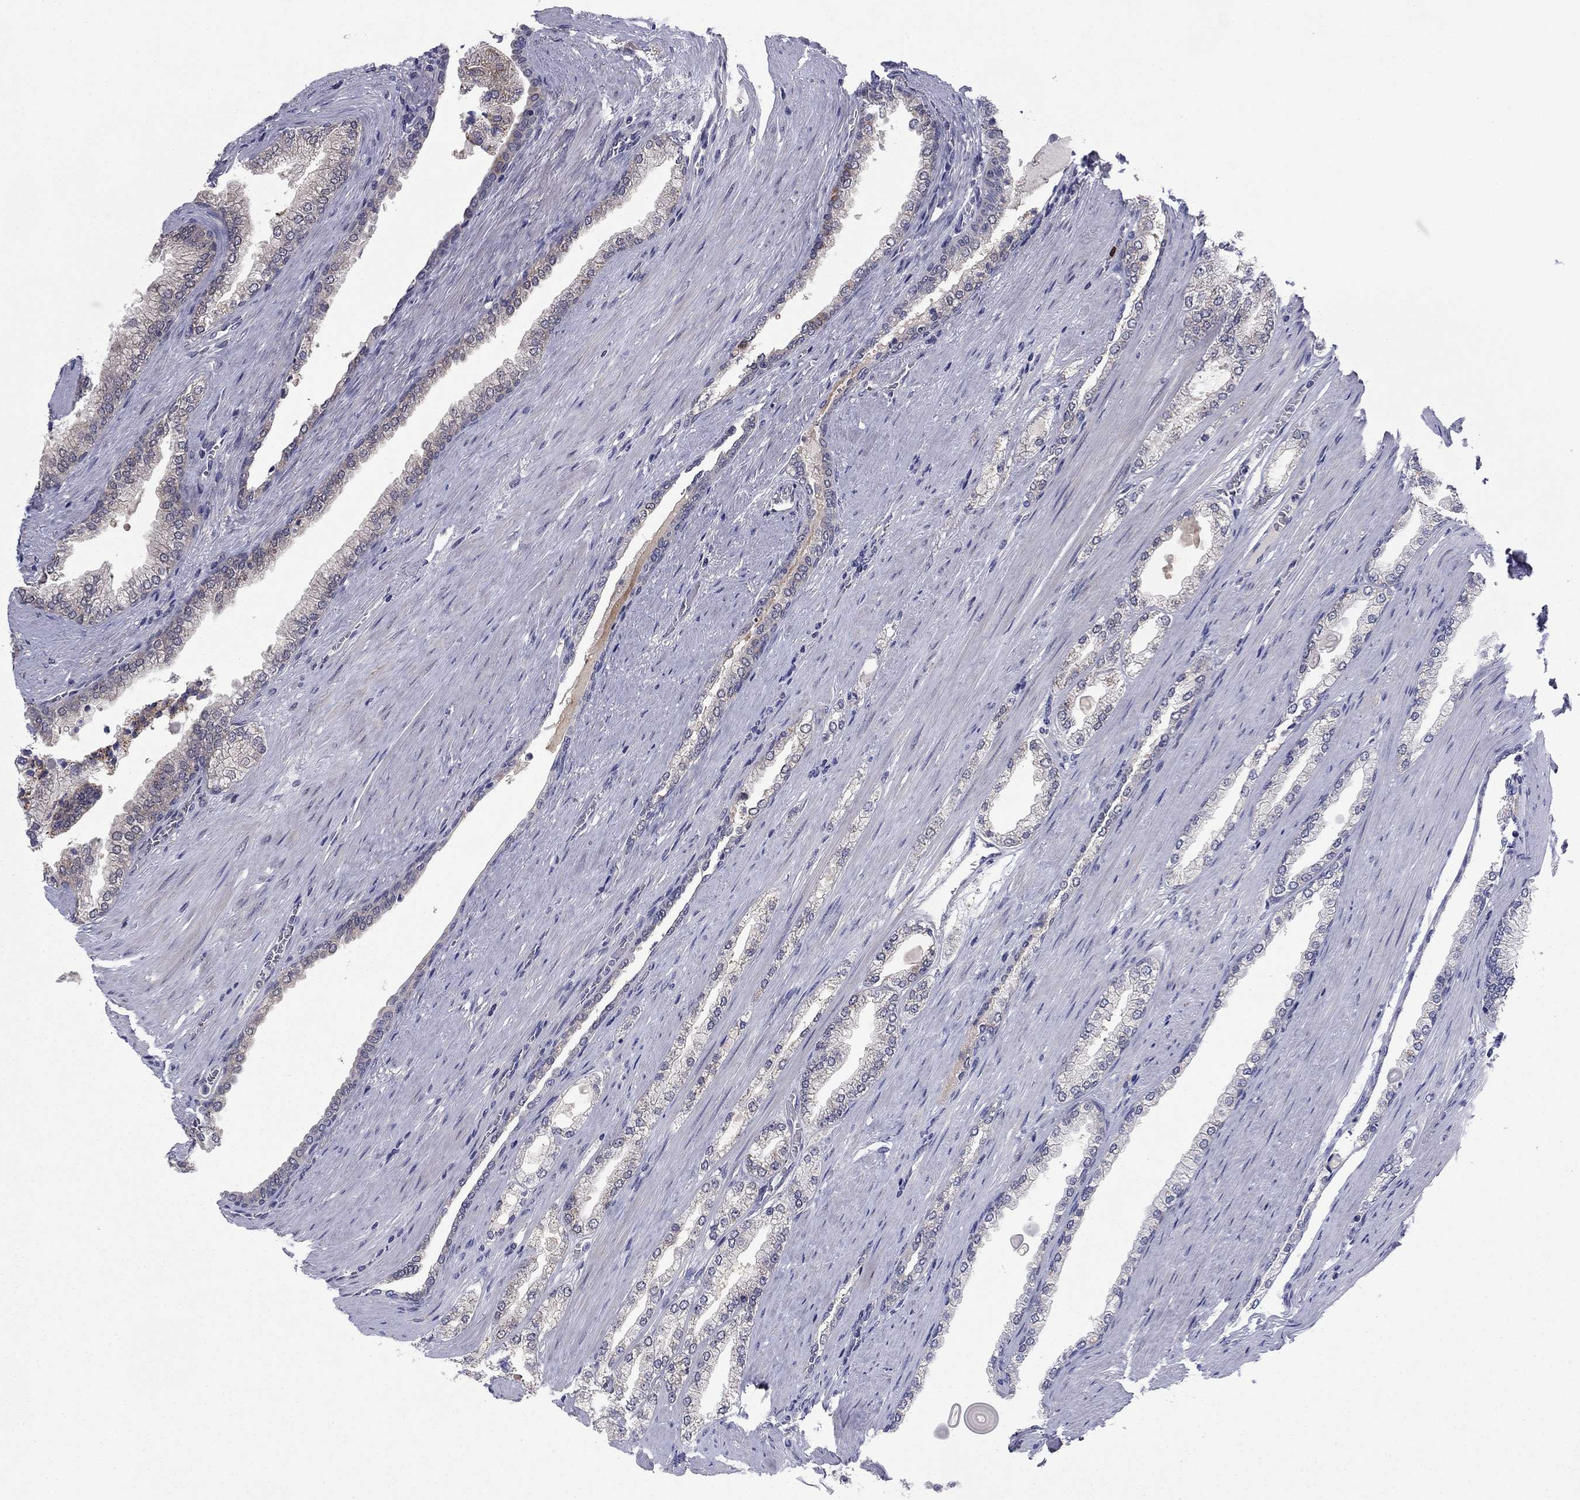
{"staining": {"intensity": "weak", "quantity": "25%-75%", "location": "cytoplasmic/membranous"}, "tissue": "prostate cancer", "cell_type": "Tumor cells", "image_type": "cancer", "snomed": [{"axis": "morphology", "description": "Adenocarcinoma, Low grade"}, {"axis": "topography", "description": "Prostate"}], "caption": "Weak cytoplasmic/membranous staining for a protein is appreciated in about 25%-75% of tumor cells of prostate cancer using immunohistochemistry.", "gene": "GRHPR", "patient": {"sex": "male", "age": 72}}